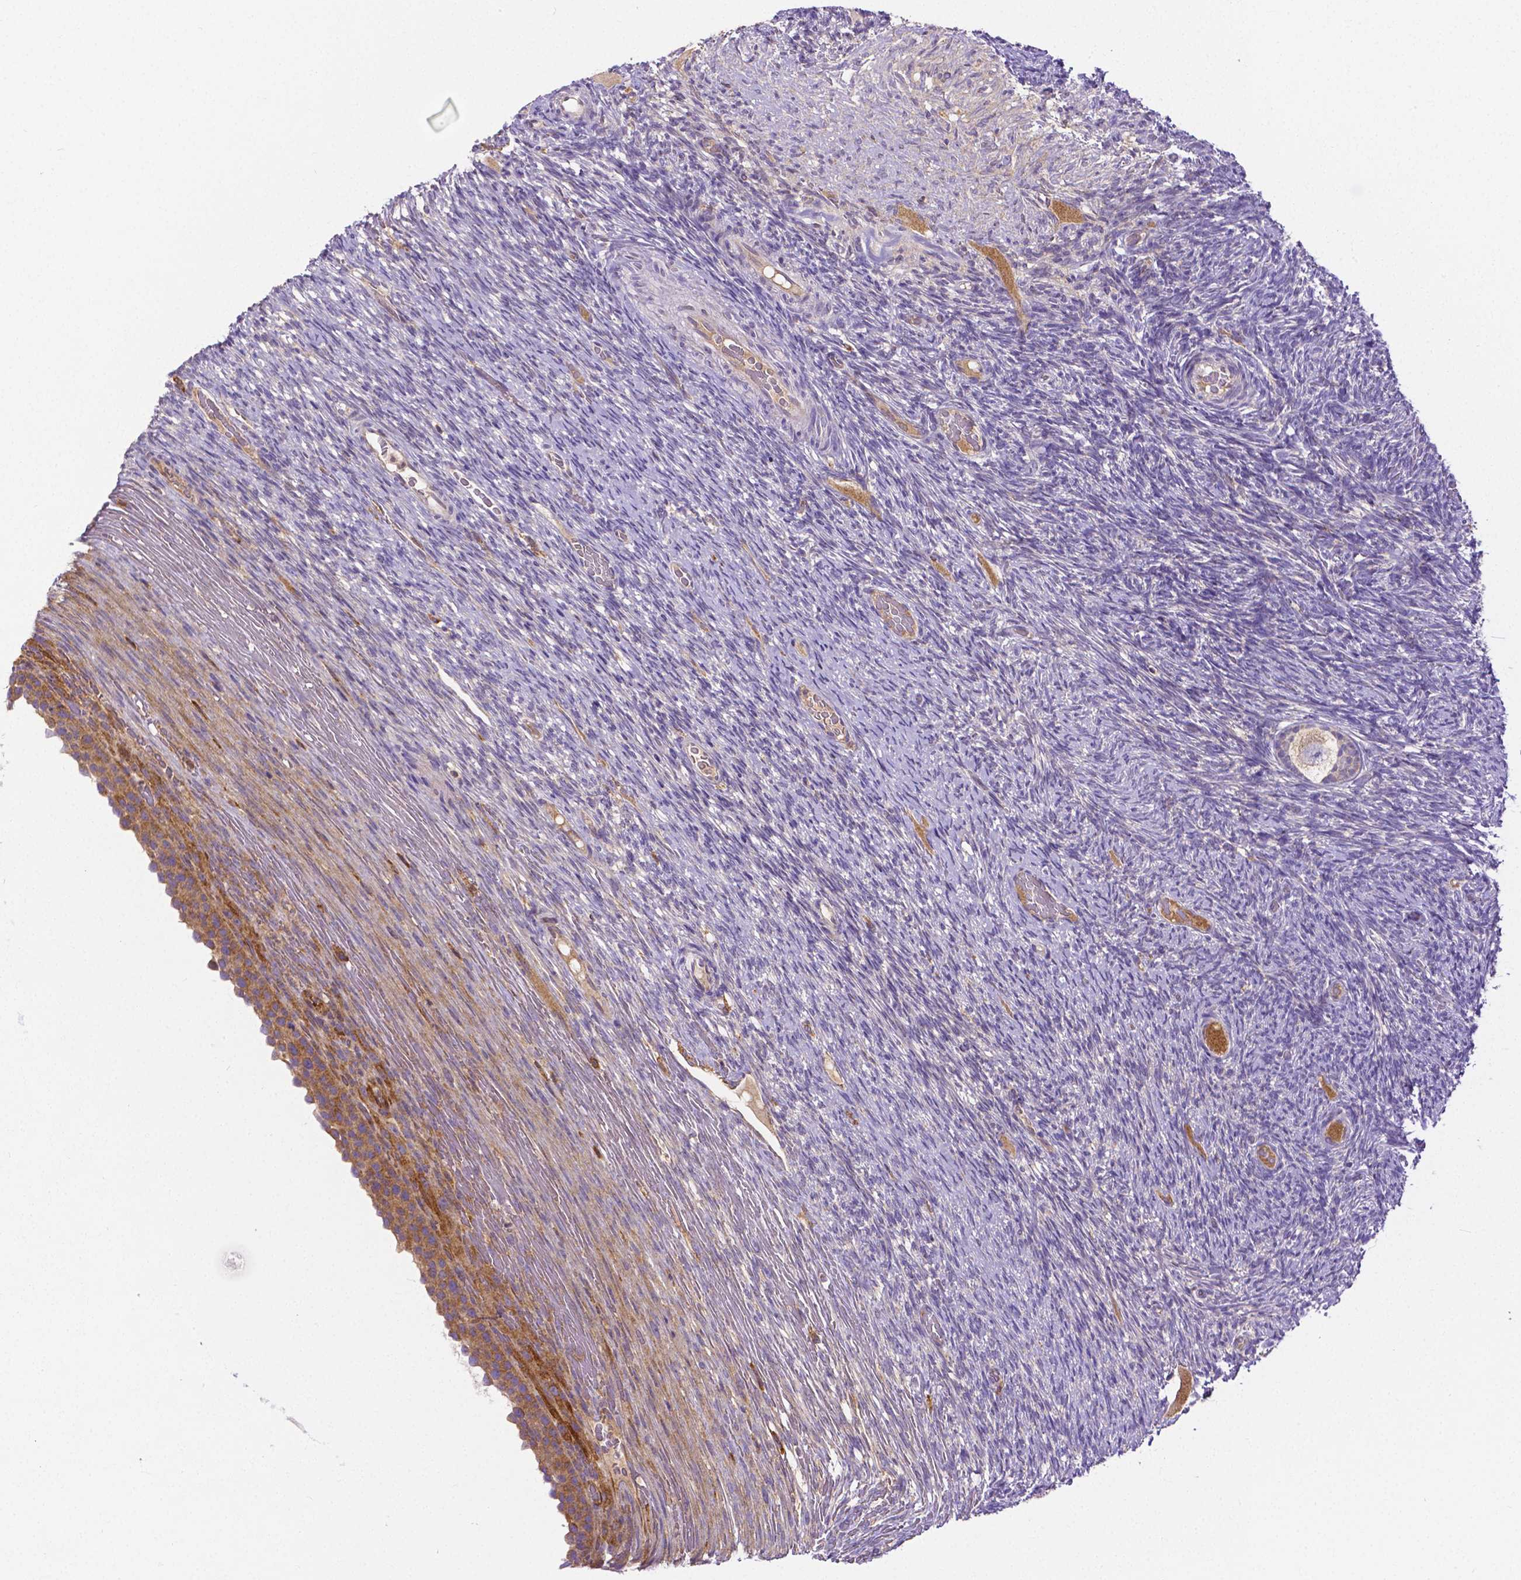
{"staining": {"intensity": "weak", "quantity": ">75%", "location": "cytoplasmic/membranous"}, "tissue": "ovary", "cell_type": "Follicle cells", "image_type": "normal", "snomed": [{"axis": "morphology", "description": "Normal tissue, NOS"}, {"axis": "topography", "description": "Ovary"}], "caption": "Immunohistochemistry (DAB) staining of normal ovary exhibits weak cytoplasmic/membranous protein staining in about >75% of follicle cells. Nuclei are stained in blue.", "gene": "DICER1", "patient": {"sex": "female", "age": 34}}